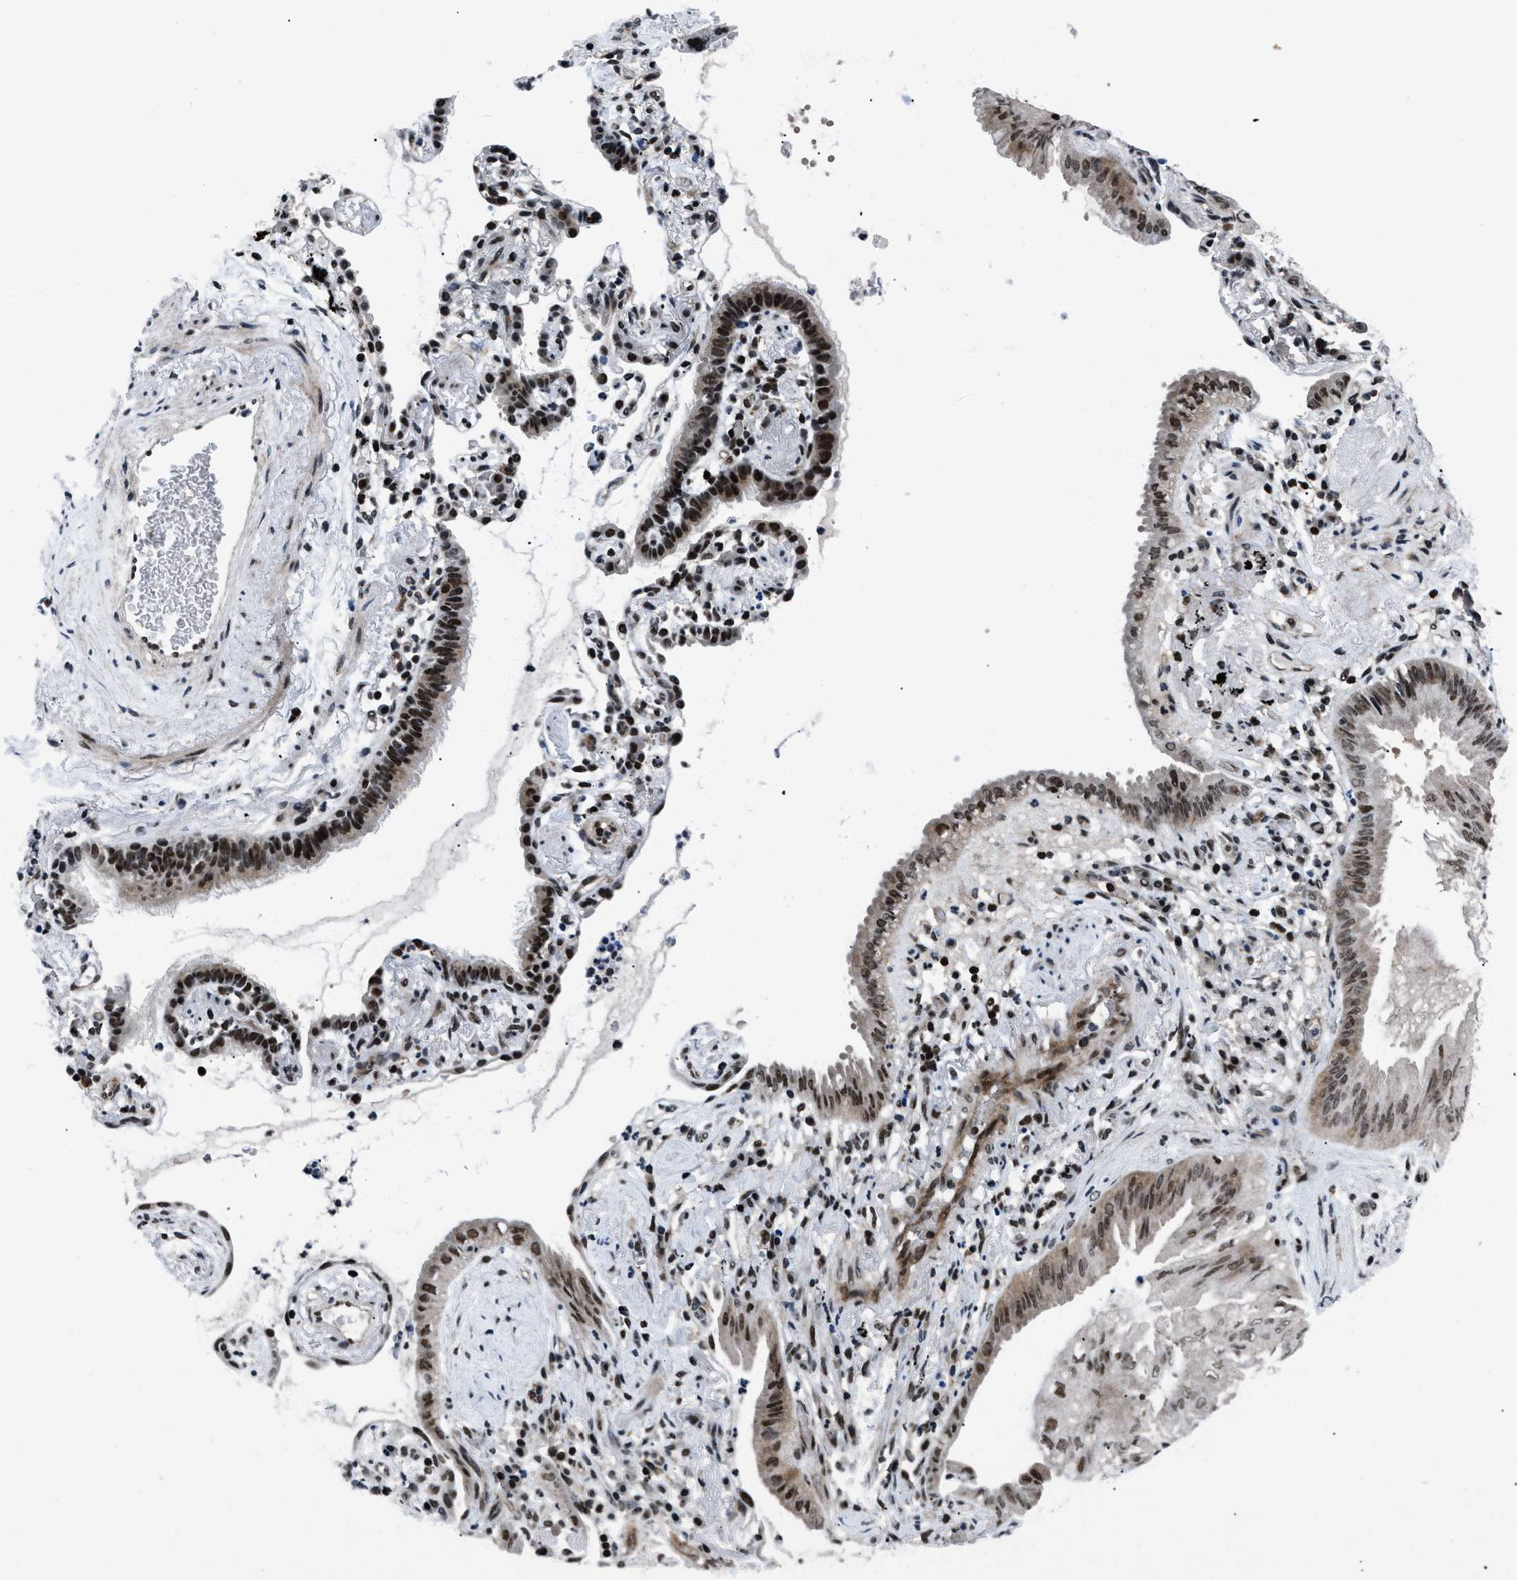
{"staining": {"intensity": "strong", "quantity": ">75%", "location": "nuclear"}, "tissue": "lung cancer", "cell_type": "Tumor cells", "image_type": "cancer", "snomed": [{"axis": "morphology", "description": "Normal tissue, NOS"}, {"axis": "morphology", "description": "Adenocarcinoma, NOS"}, {"axis": "topography", "description": "Bronchus"}, {"axis": "topography", "description": "Lung"}], "caption": "Immunohistochemistry (DAB (3,3'-diaminobenzidine)) staining of human lung cancer exhibits strong nuclear protein staining in about >75% of tumor cells. (DAB IHC, brown staining for protein, blue staining for nuclei).", "gene": "SMARCB1", "patient": {"sex": "female", "age": 70}}